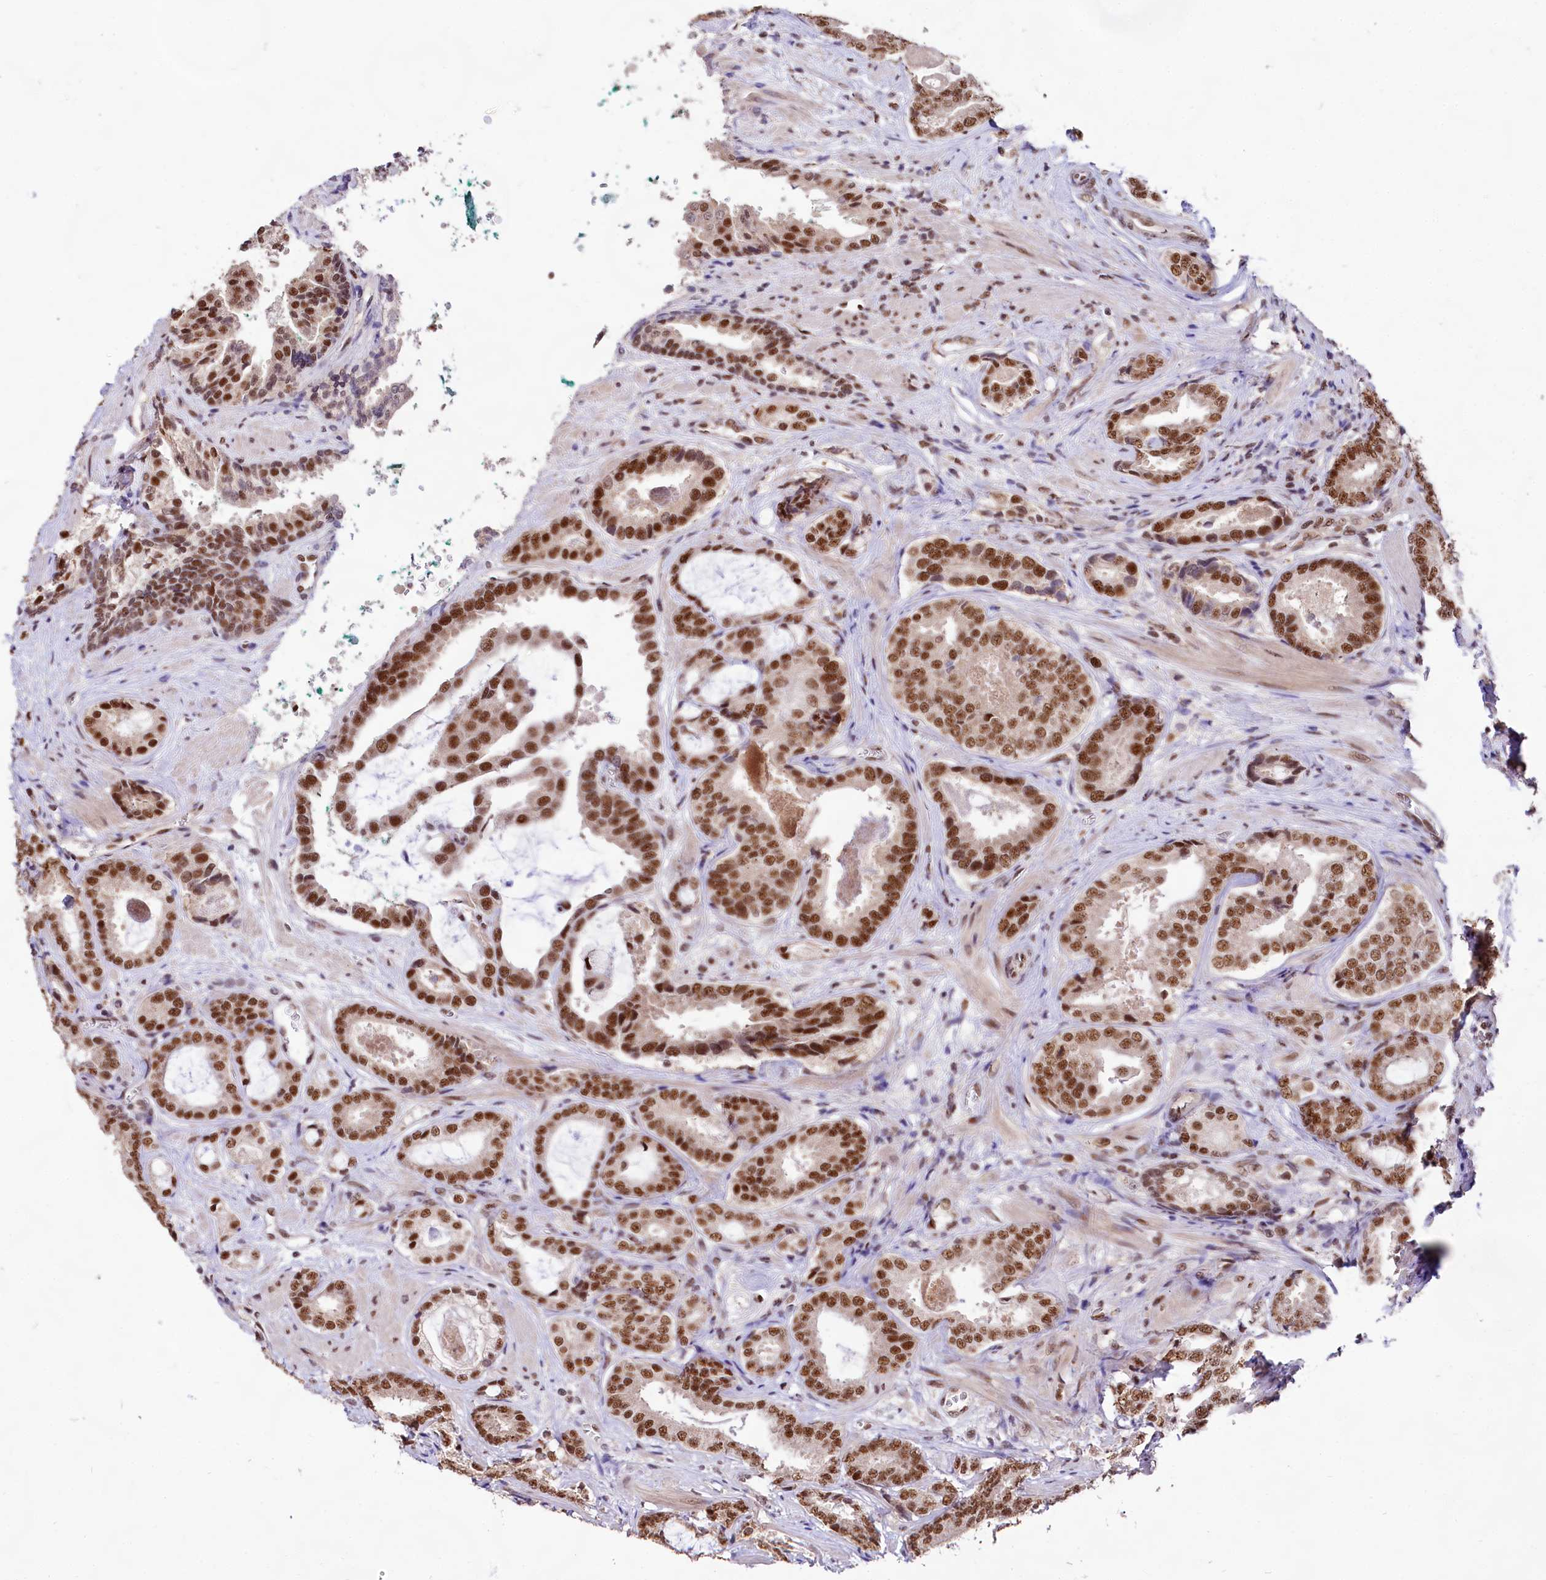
{"staining": {"intensity": "moderate", "quantity": ">75%", "location": "nuclear"}, "tissue": "prostate cancer", "cell_type": "Tumor cells", "image_type": "cancer", "snomed": [{"axis": "morphology", "description": "Adenocarcinoma, High grade"}, {"axis": "topography", "description": "Prostate"}], "caption": "Immunohistochemistry (IHC) staining of prostate cancer (high-grade adenocarcinoma), which exhibits medium levels of moderate nuclear staining in about >75% of tumor cells indicating moderate nuclear protein staining. The staining was performed using DAB (brown) for protein detection and nuclei were counterstained in hematoxylin (blue).", "gene": "HIRA", "patient": {"sex": "male", "age": 60}}